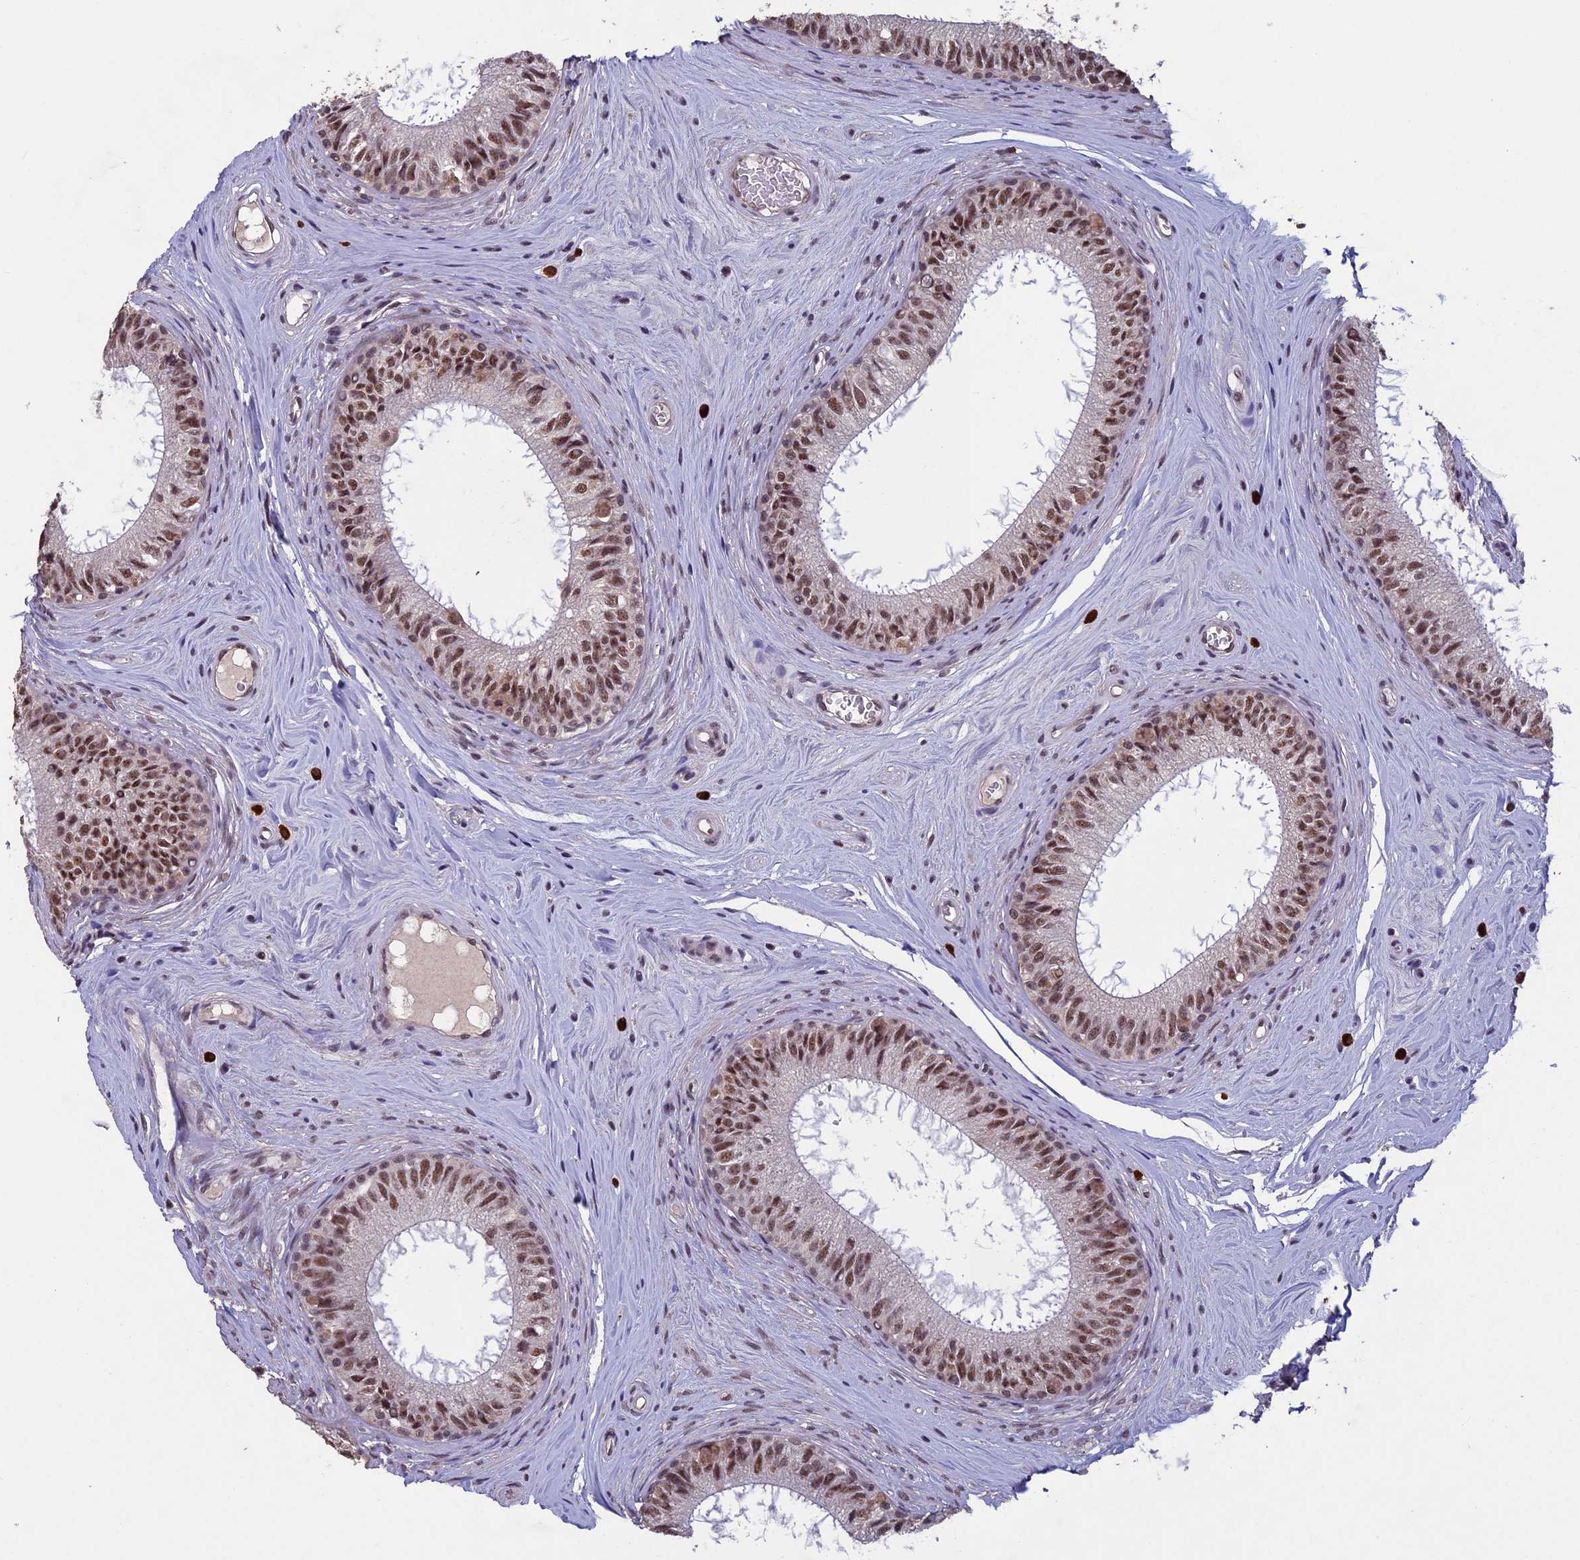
{"staining": {"intensity": "strong", "quantity": ">75%", "location": "nuclear"}, "tissue": "epididymis", "cell_type": "Glandular cells", "image_type": "normal", "snomed": [{"axis": "morphology", "description": "Normal tissue, NOS"}, {"axis": "topography", "description": "Epididymis"}], "caption": "Epididymis stained with immunohistochemistry (IHC) demonstrates strong nuclear positivity in about >75% of glandular cells.", "gene": "RNF40", "patient": {"sex": "male", "age": 33}}